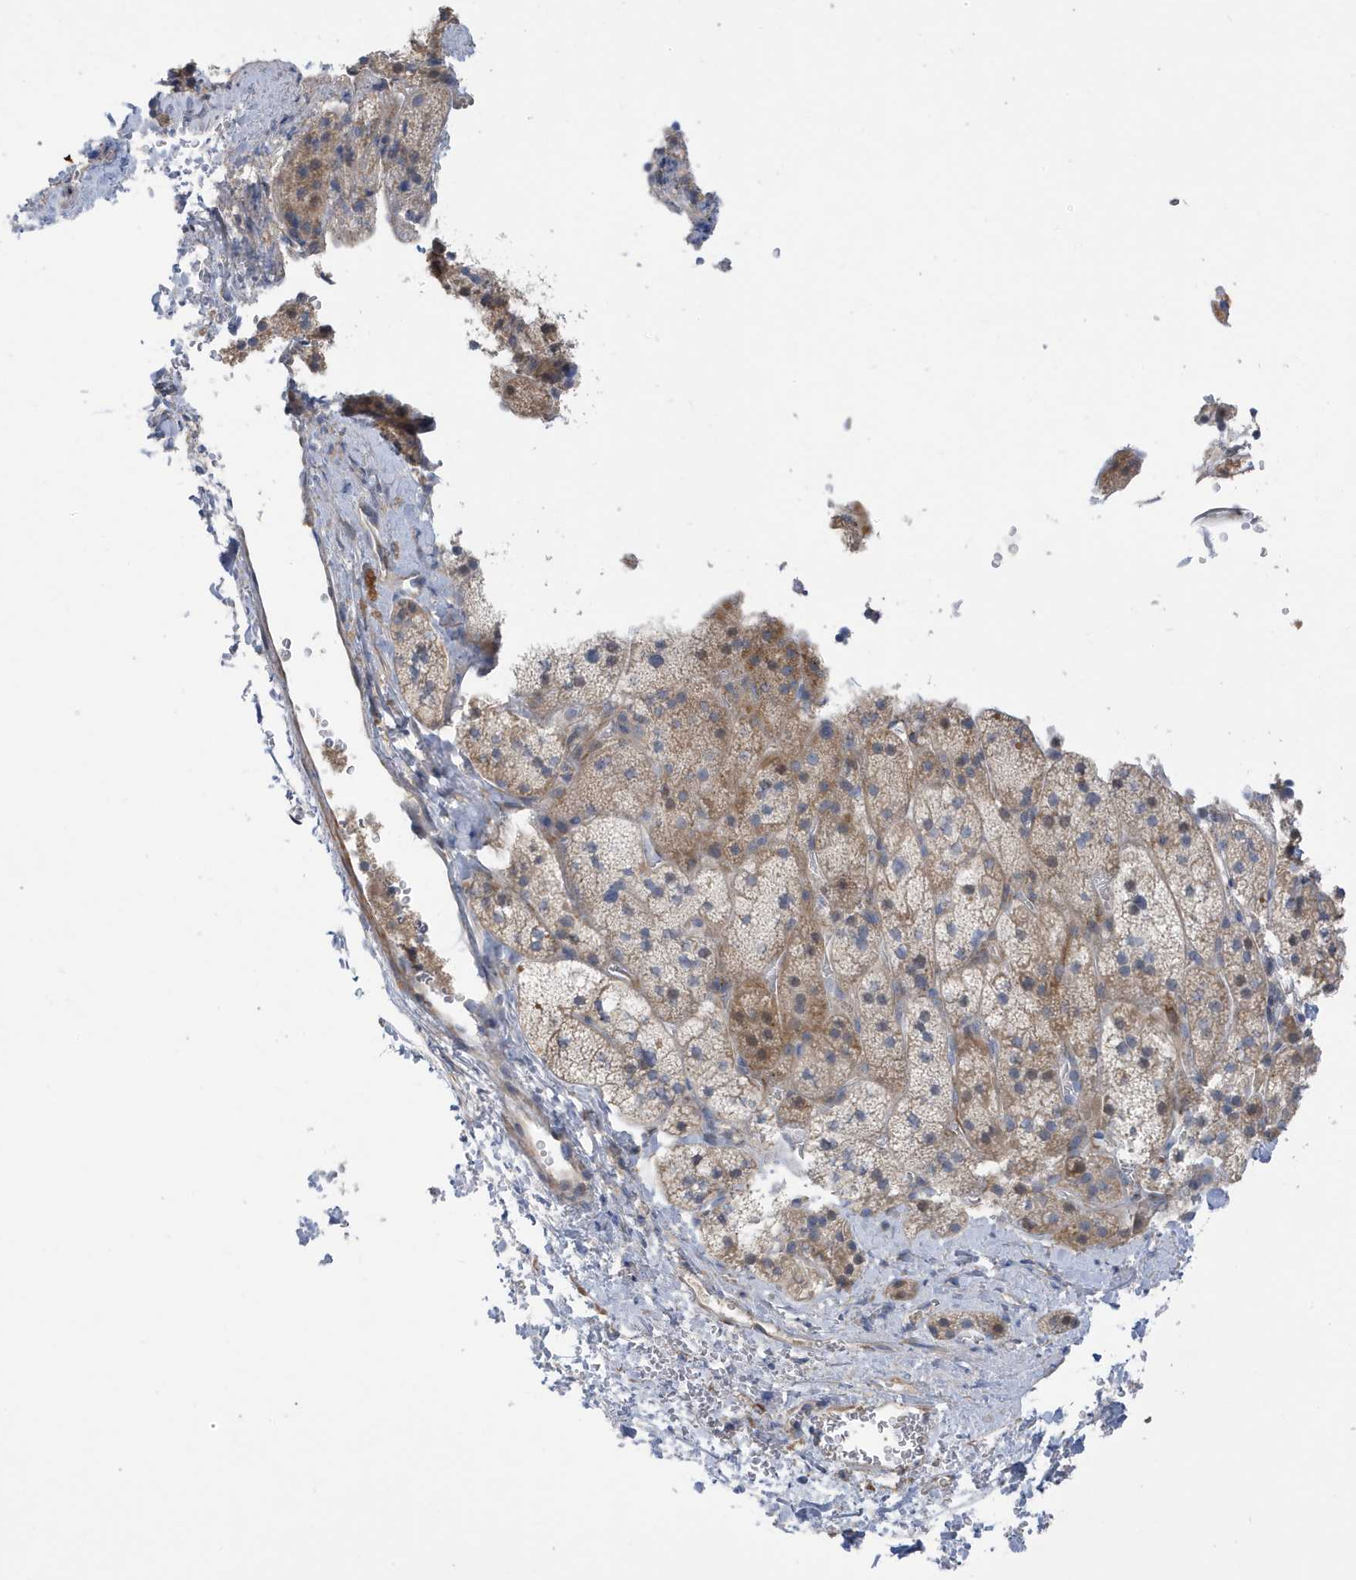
{"staining": {"intensity": "moderate", "quantity": "25%-75%", "location": "cytoplasmic/membranous"}, "tissue": "adrenal gland", "cell_type": "Glandular cells", "image_type": "normal", "snomed": [{"axis": "morphology", "description": "Normal tissue, NOS"}, {"axis": "topography", "description": "Adrenal gland"}], "caption": "Moderate cytoplasmic/membranous staining is seen in approximately 25%-75% of glandular cells in benign adrenal gland. Nuclei are stained in blue.", "gene": "ATP13A5", "patient": {"sex": "female", "age": 44}}